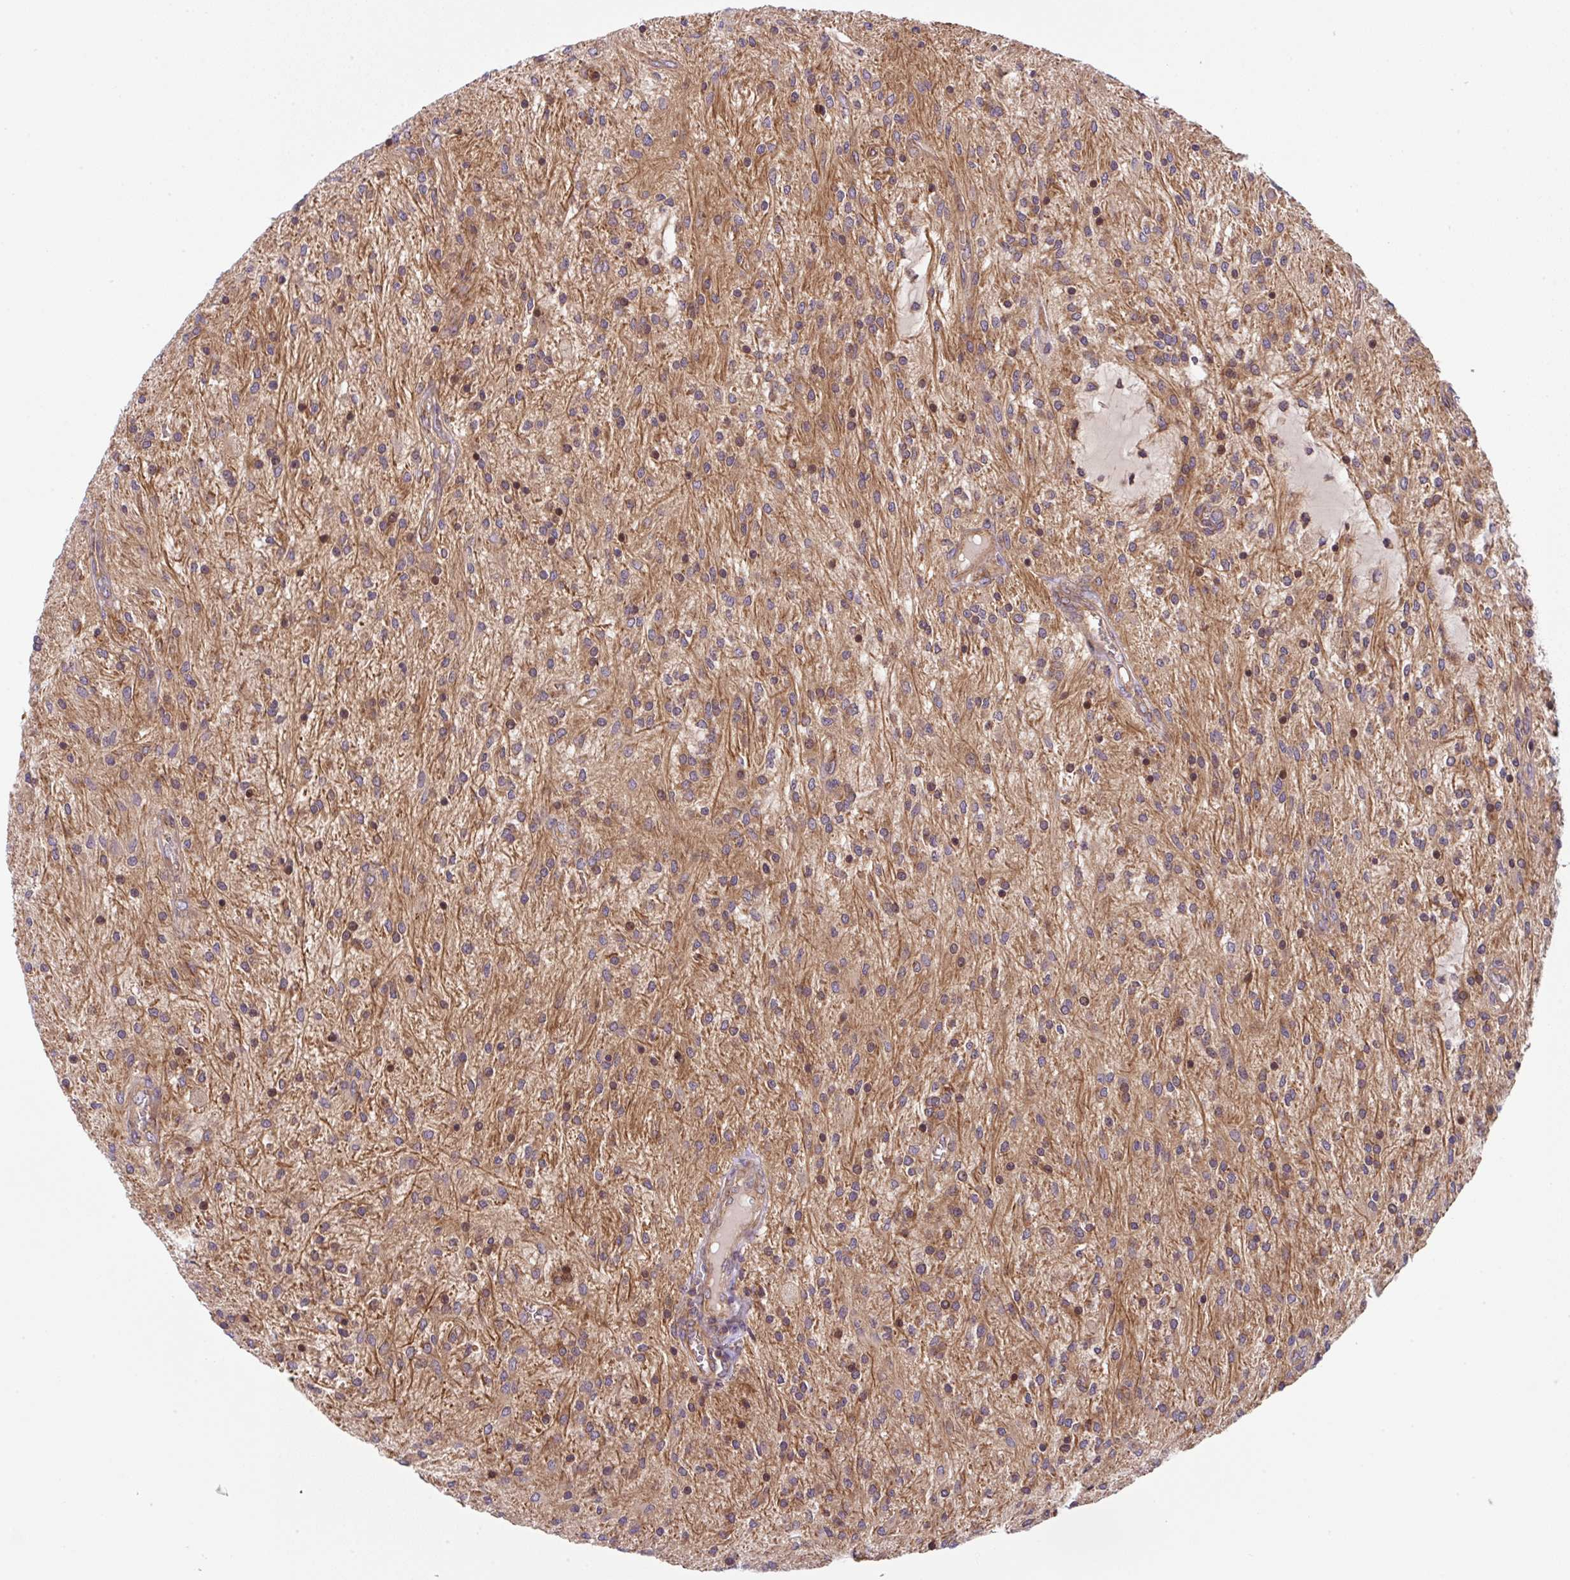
{"staining": {"intensity": "weak", "quantity": "25%-75%", "location": "cytoplasmic/membranous"}, "tissue": "glioma", "cell_type": "Tumor cells", "image_type": "cancer", "snomed": [{"axis": "morphology", "description": "Glioma, malignant, Low grade"}, {"axis": "topography", "description": "Cerebellum"}], "caption": "A high-resolution micrograph shows immunohistochemistry staining of low-grade glioma (malignant), which shows weak cytoplasmic/membranous staining in approximately 25%-75% of tumor cells.", "gene": "APOBEC3D", "patient": {"sex": "female", "age": 14}}